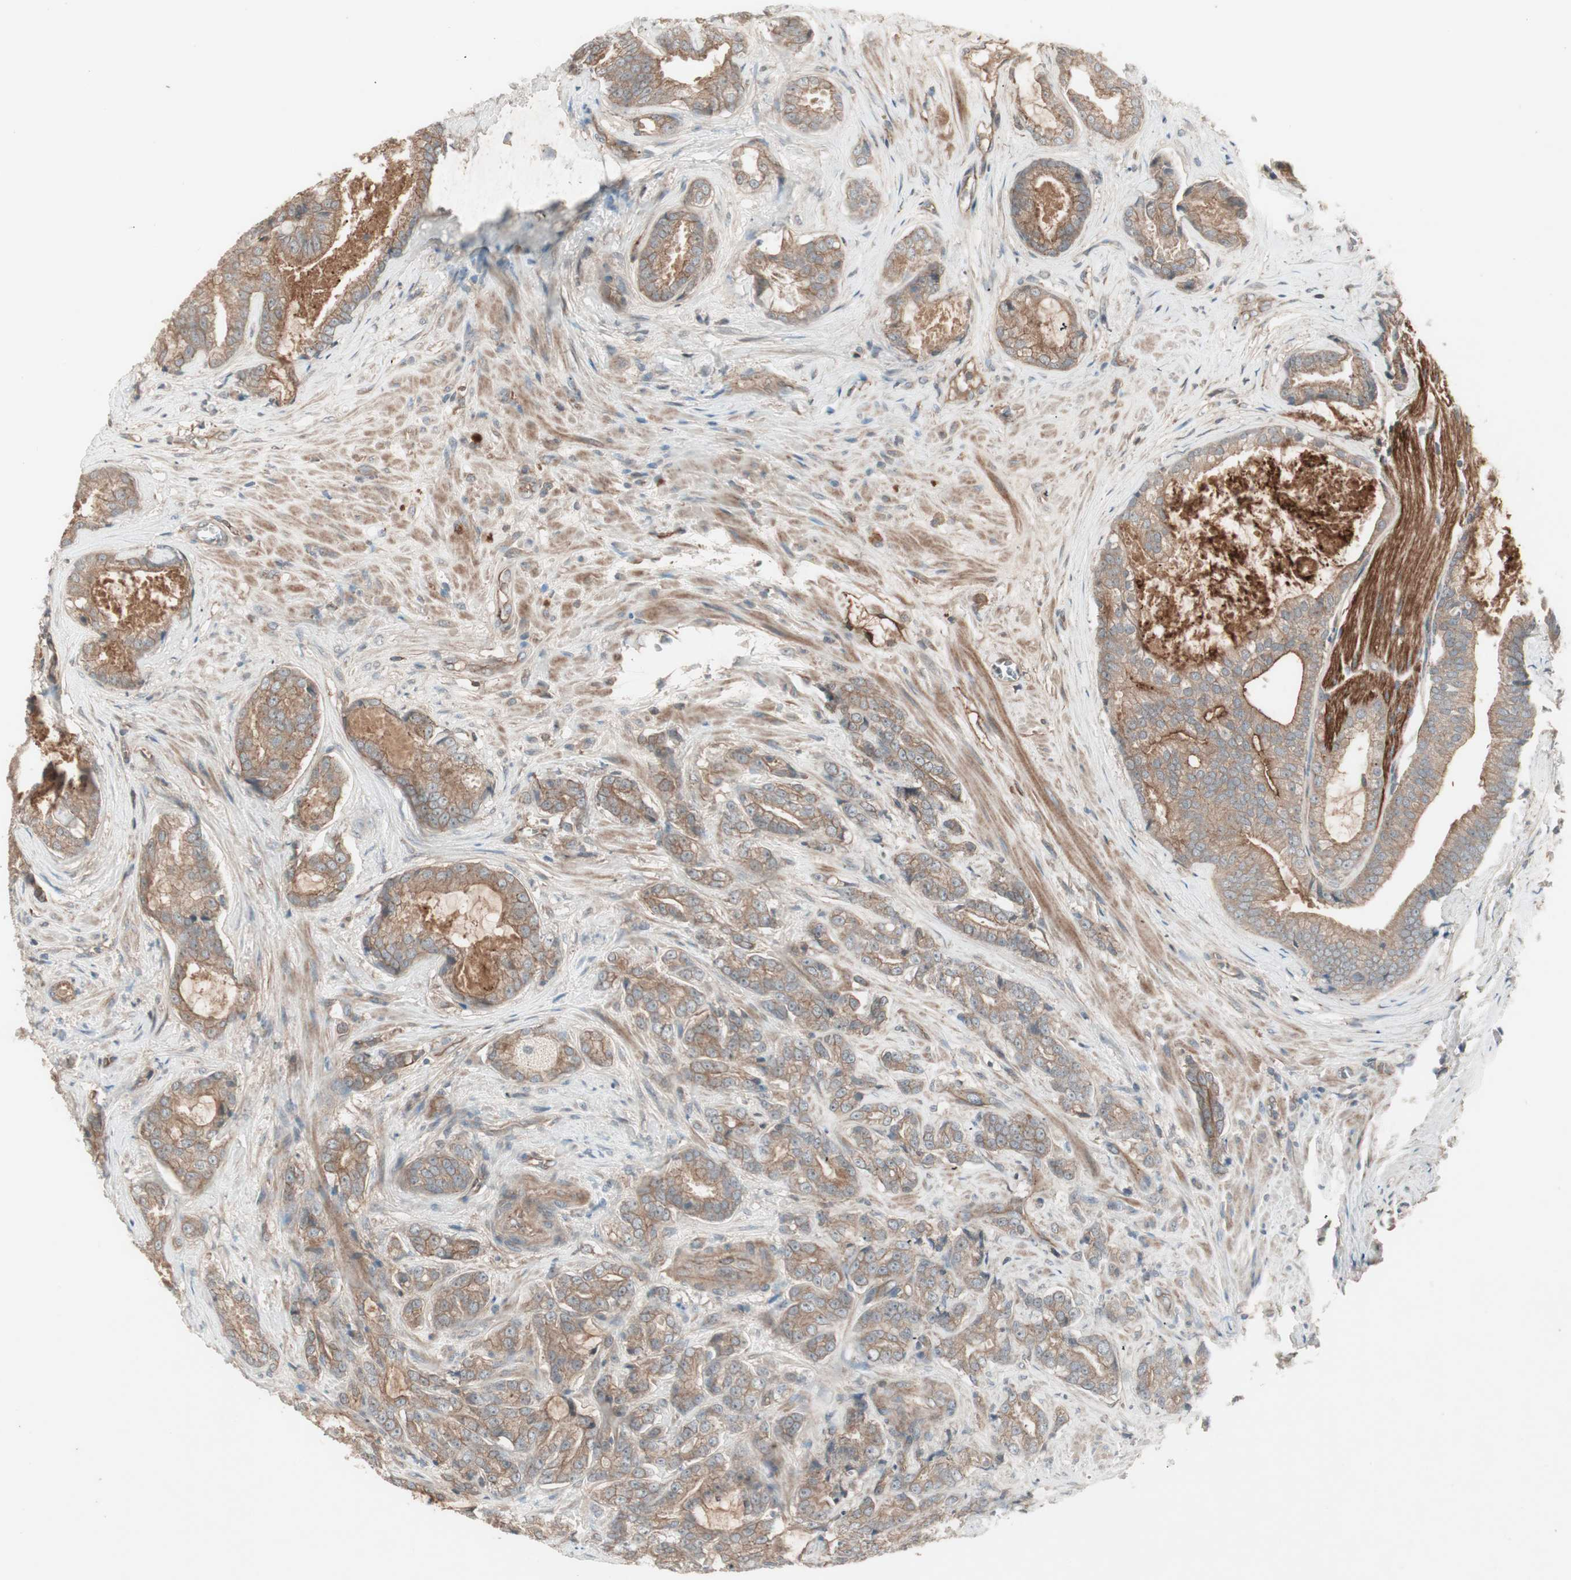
{"staining": {"intensity": "moderate", "quantity": ">75%", "location": "cytoplasmic/membranous"}, "tissue": "prostate cancer", "cell_type": "Tumor cells", "image_type": "cancer", "snomed": [{"axis": "morphology", "description": "Adenocarcinoma, Low grade"}, {"axis": "topography", "description": "Prostate"}], "caption": "A brown stain highlights moderate cytoplasmic/membranous positivity of a protein in human prostate cancer (low-grade adenocarcinoma) tumor cells. (IHC, brightfield microscopy, high magnification).", "gene": "TFPI", "patient": {"sex": "male", "age": 58}}